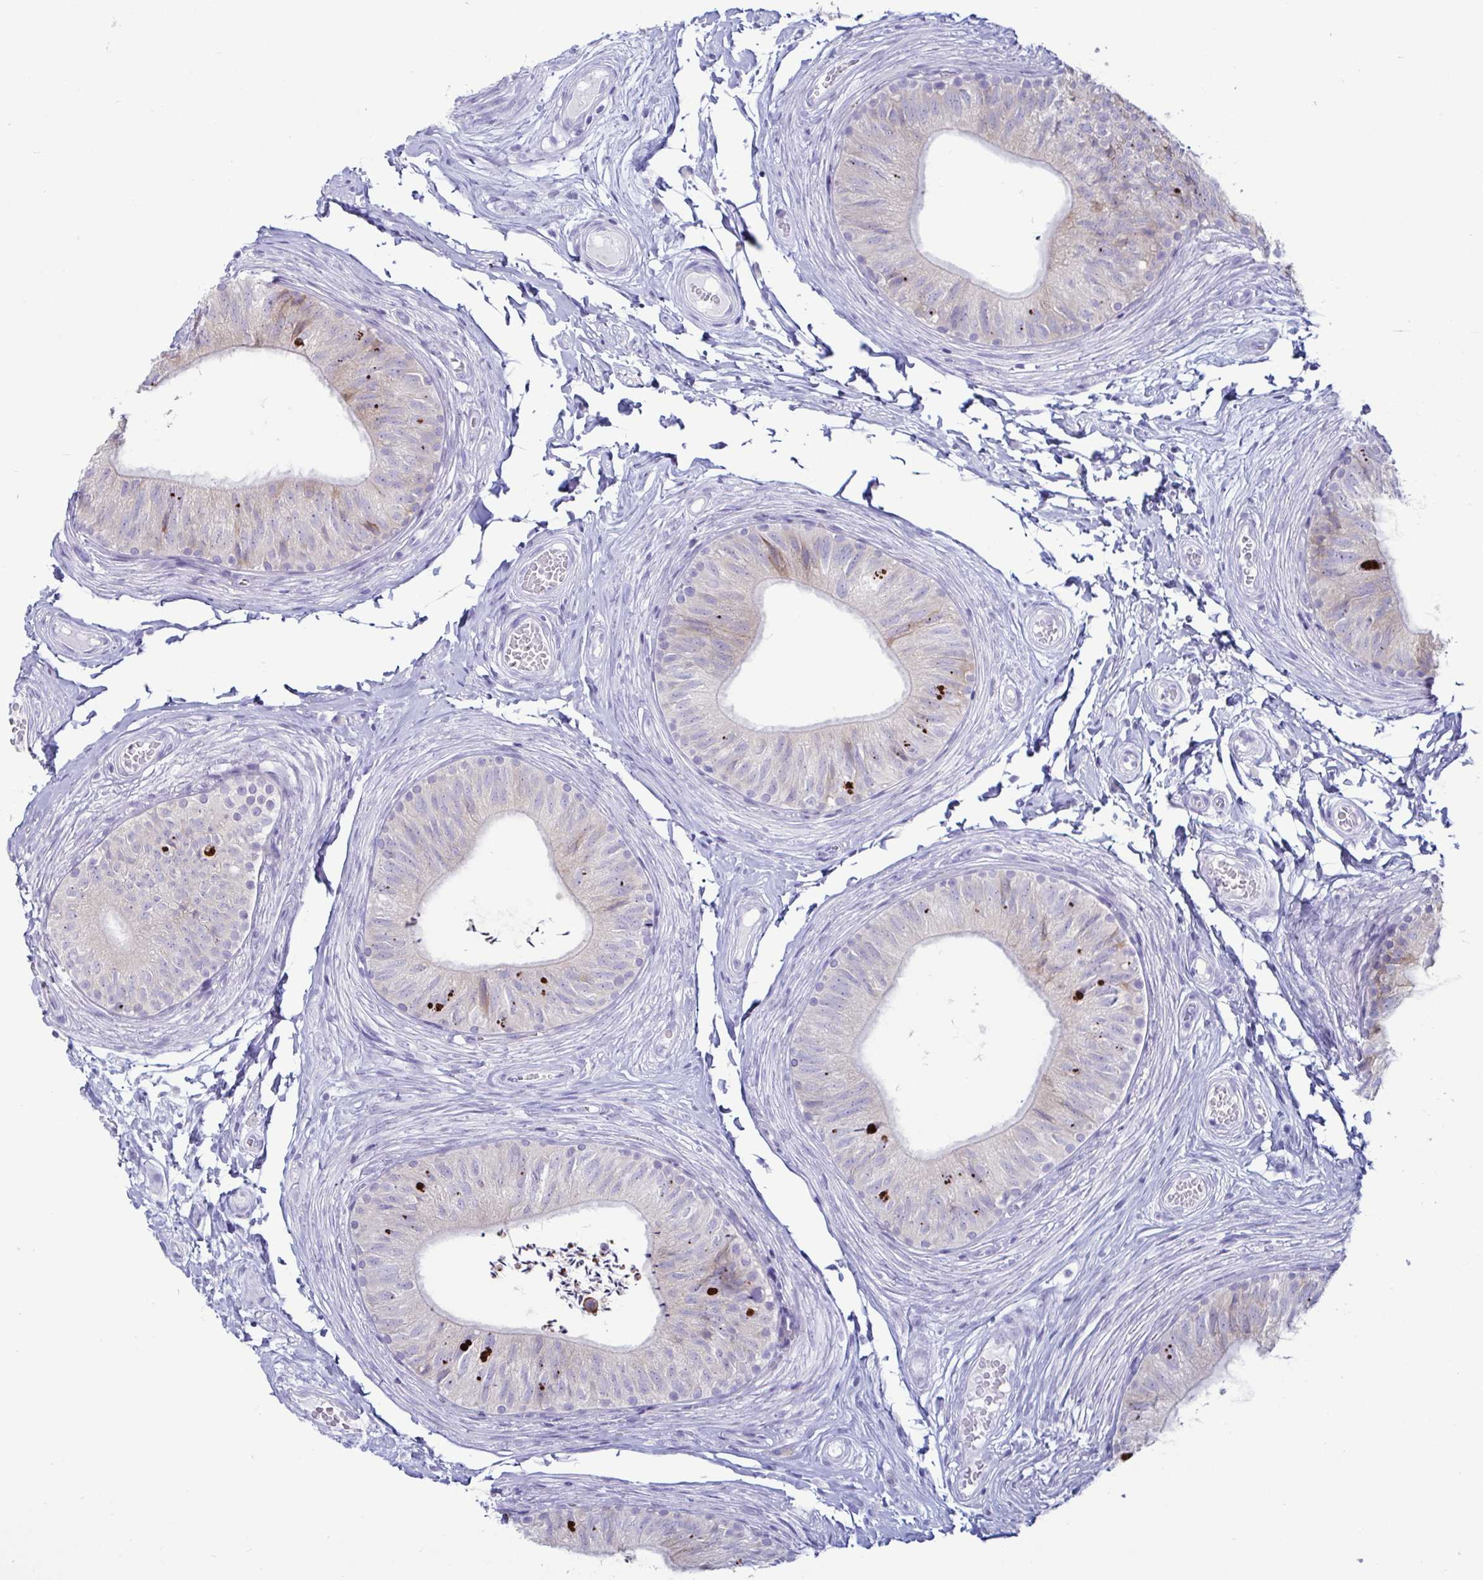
{"staining": {"intensity": "weak", "quantity": "<25%", "location": "cytoplasmic/membranous"}, "tissue": "epididymis", "cell_type": "Glandular cells", "image_type": "normal", "snomed": [{"axis": "morphology", "description": "Normal tissue, NOS"}, {"axis": "topography", "description": "Epididymis, spermatic cord, NOS"}, {"axis": "topography", "description": "Epididymis"}, {"axis": "topography", "description": "Peripheral nerve tissue"}], "caption": "High magnification brightfield microscopy of unremarkable epididymis stained with DAB (brown) and counterstained with hematoxylin (blue): glandular cells show no significant expression.", "gene": "TFPI2", "patient": {"sex": "male", "age": 29}}